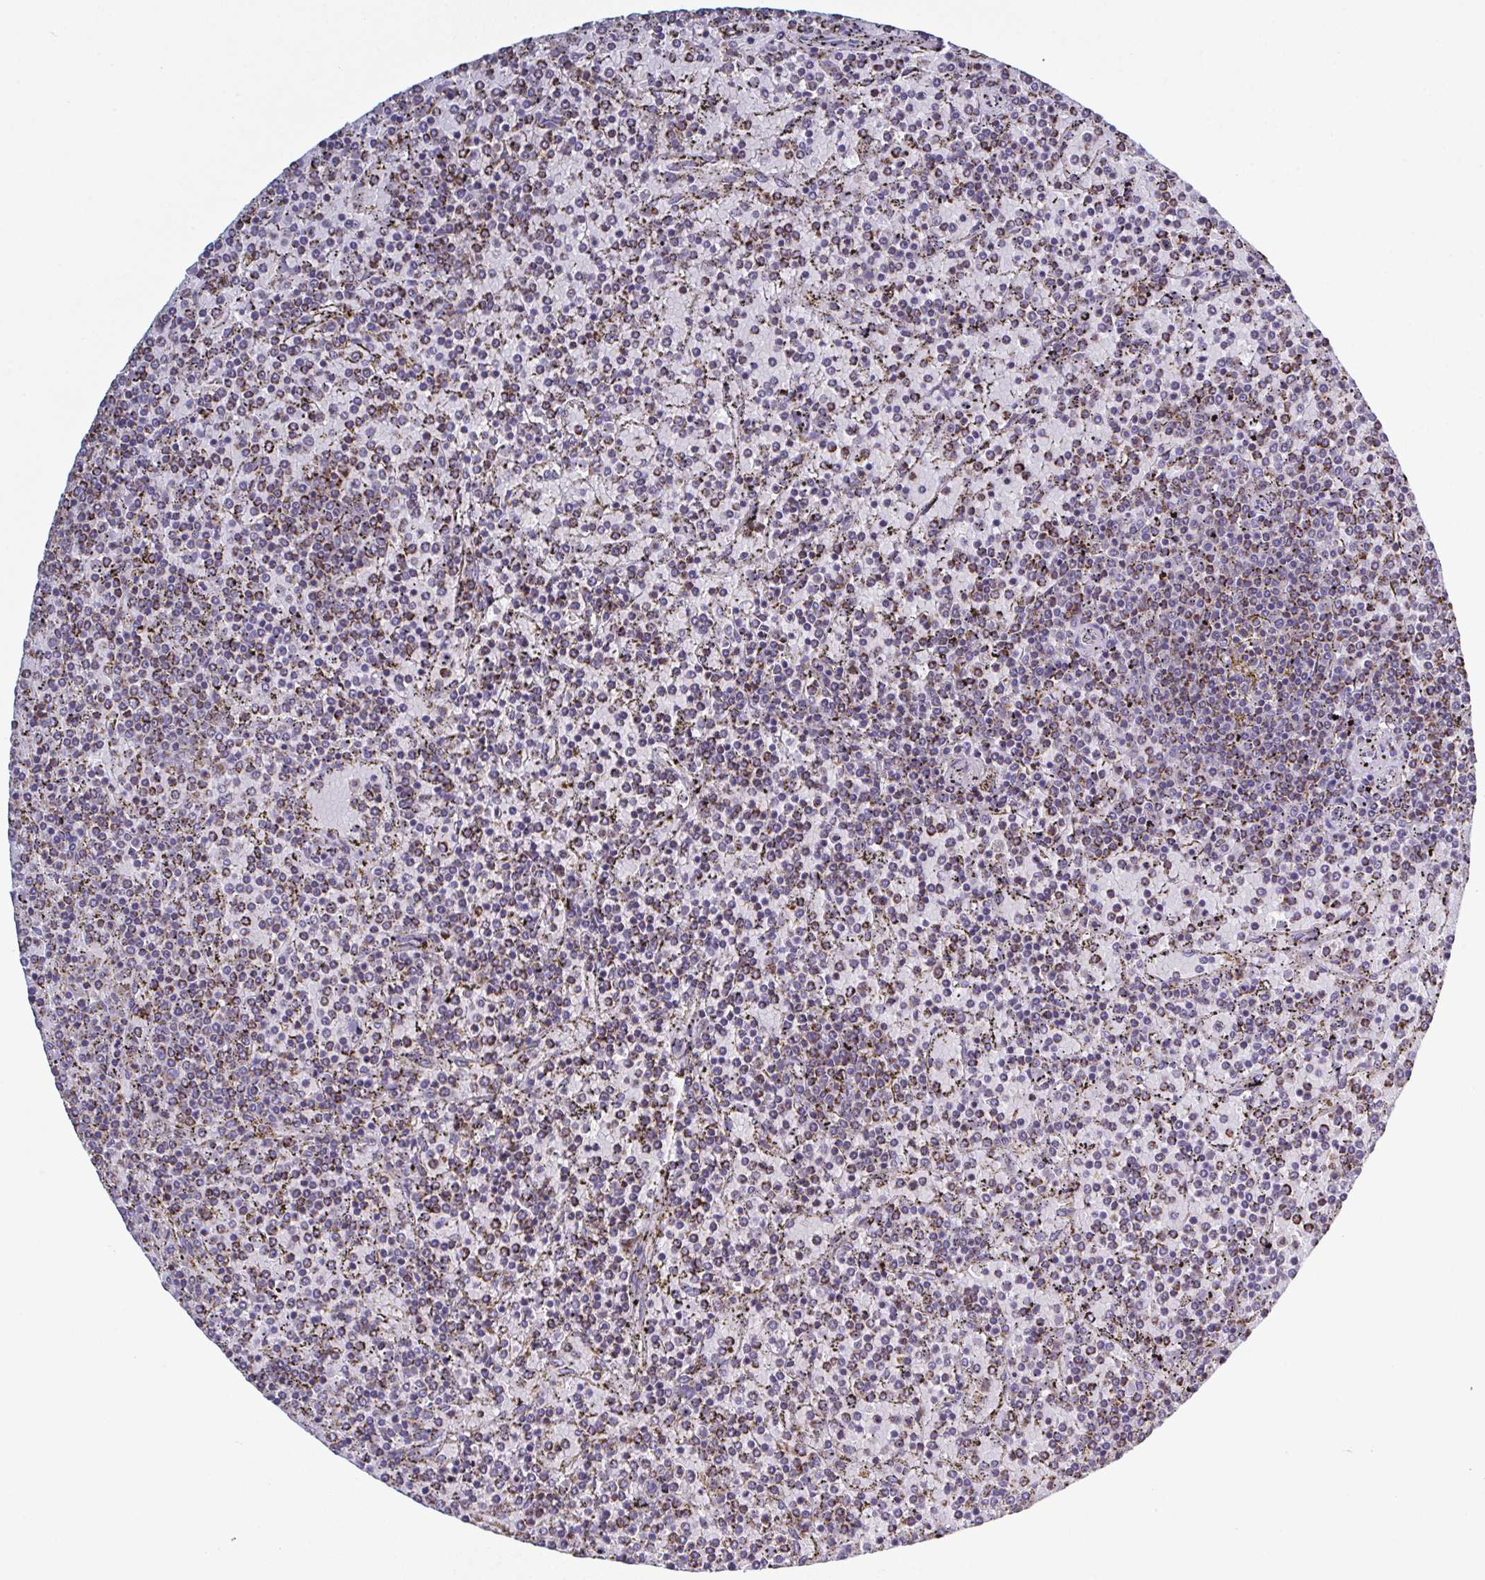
{"staining": {"intensity": "moderate", "quantity": "<25%", "location": "cytoplasmic/membranous"}, "tissue": "lymphoma", "cell_type": "Tumor cells", "image_type": "cancer", "snomed": [{"axis": "morphology", "description": "Malignant lymphoma, non-Hodgkin's type, Low grade"}, {"axis": "topography", "description": "Spleen"}], "caption": "Protein staining displays moderate cytoplasmic/membranous staining in about <25% of tumor cells in lymphoma.", "gene": "CSDE1", "patient": {"sex": "female", "age": 77}}